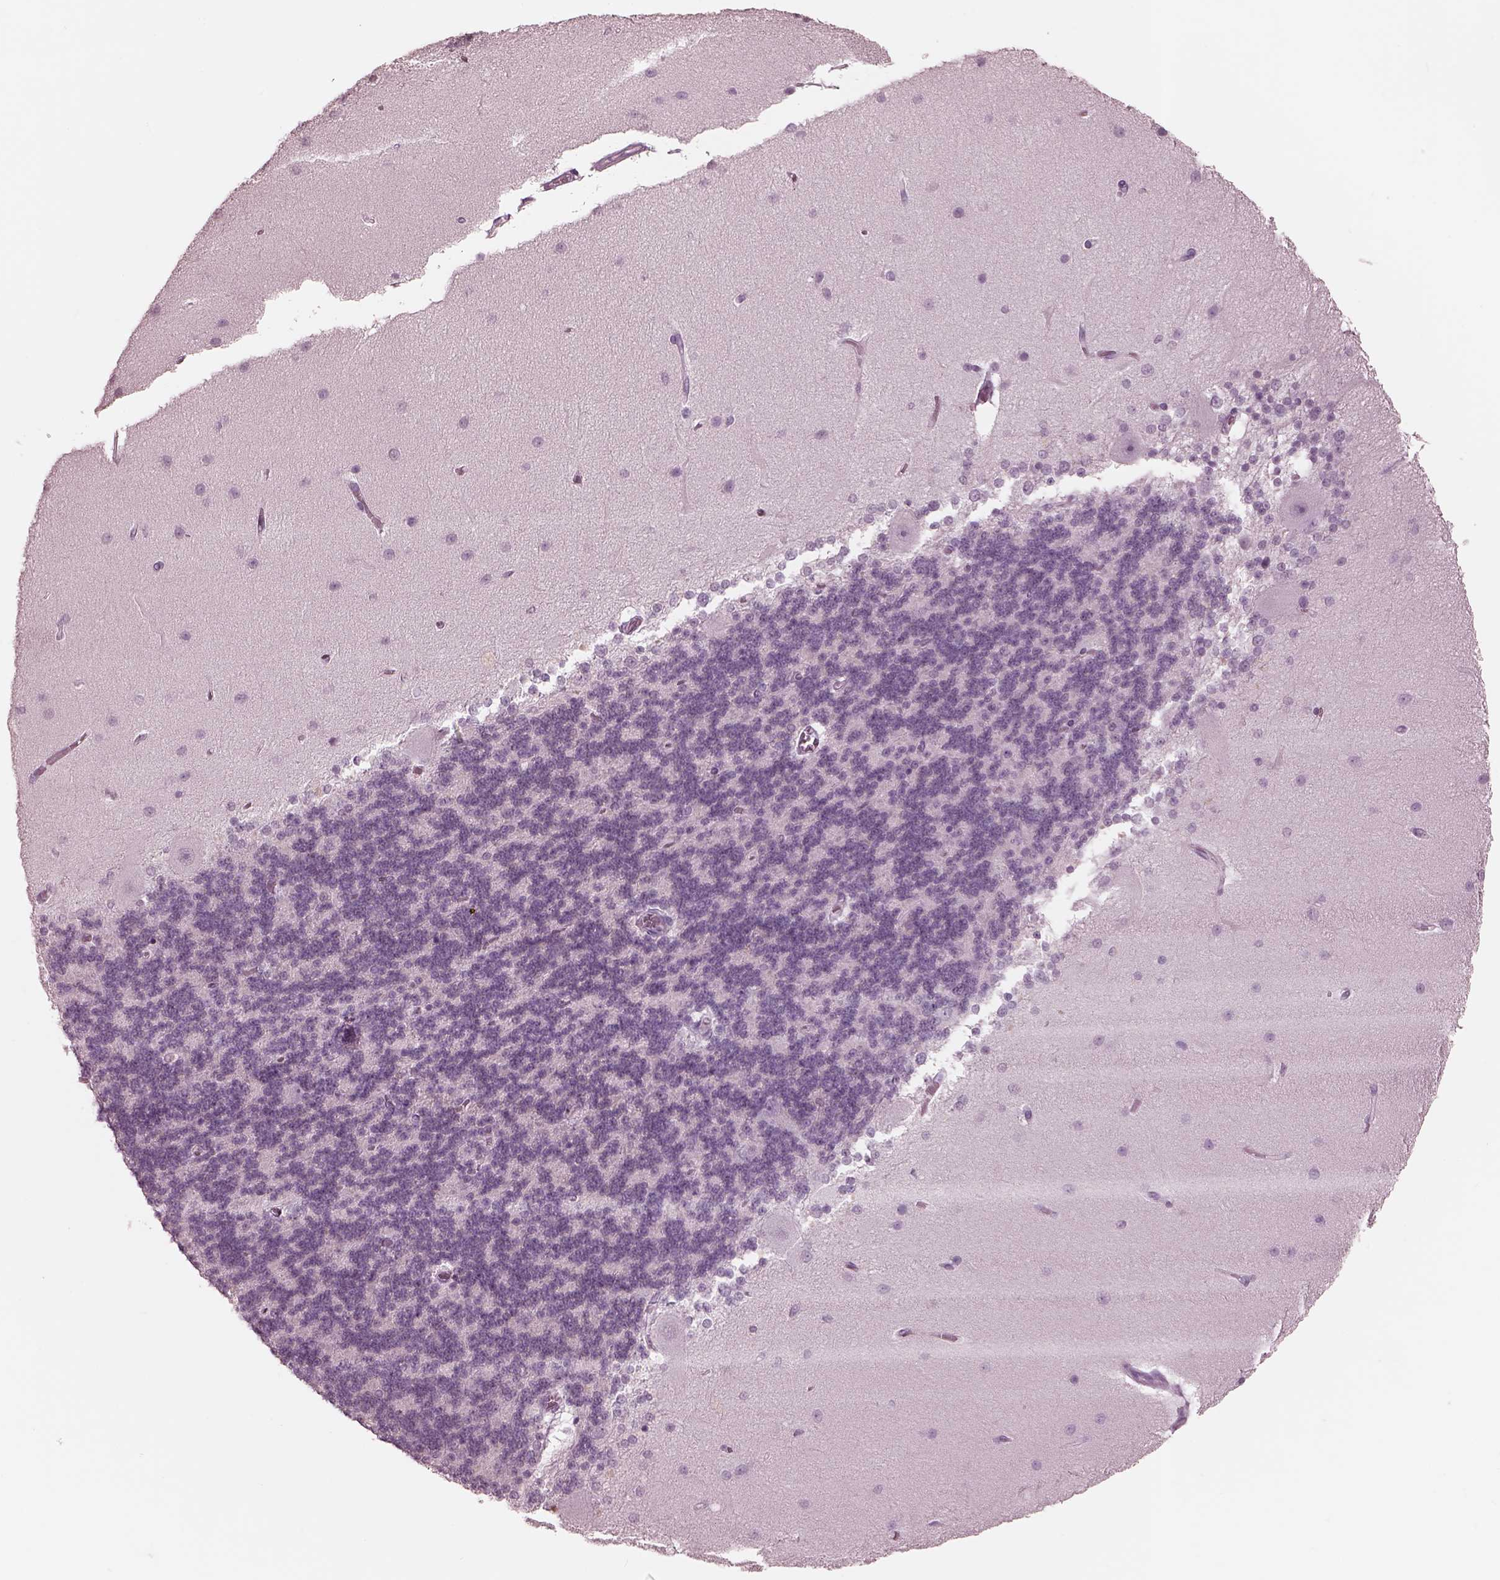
{"staining": {"intensity": "negative", "quantity": "none", "location": "none"}, "tissue": "cerebellum", "cell_type": "Cells in granular layer", "image_type": "normal", "snomed": [{"axis": "morphology", "description": "Normal tissue, NOS"}, {"axis": "topography", "description": "Cerebellum"}], "caption": "The micrograph reveals no staining of cells in granular layer in unremarkable cerebellum.", "gene": "GARIN4", "patient": {"sex": "female", "age": 54}}